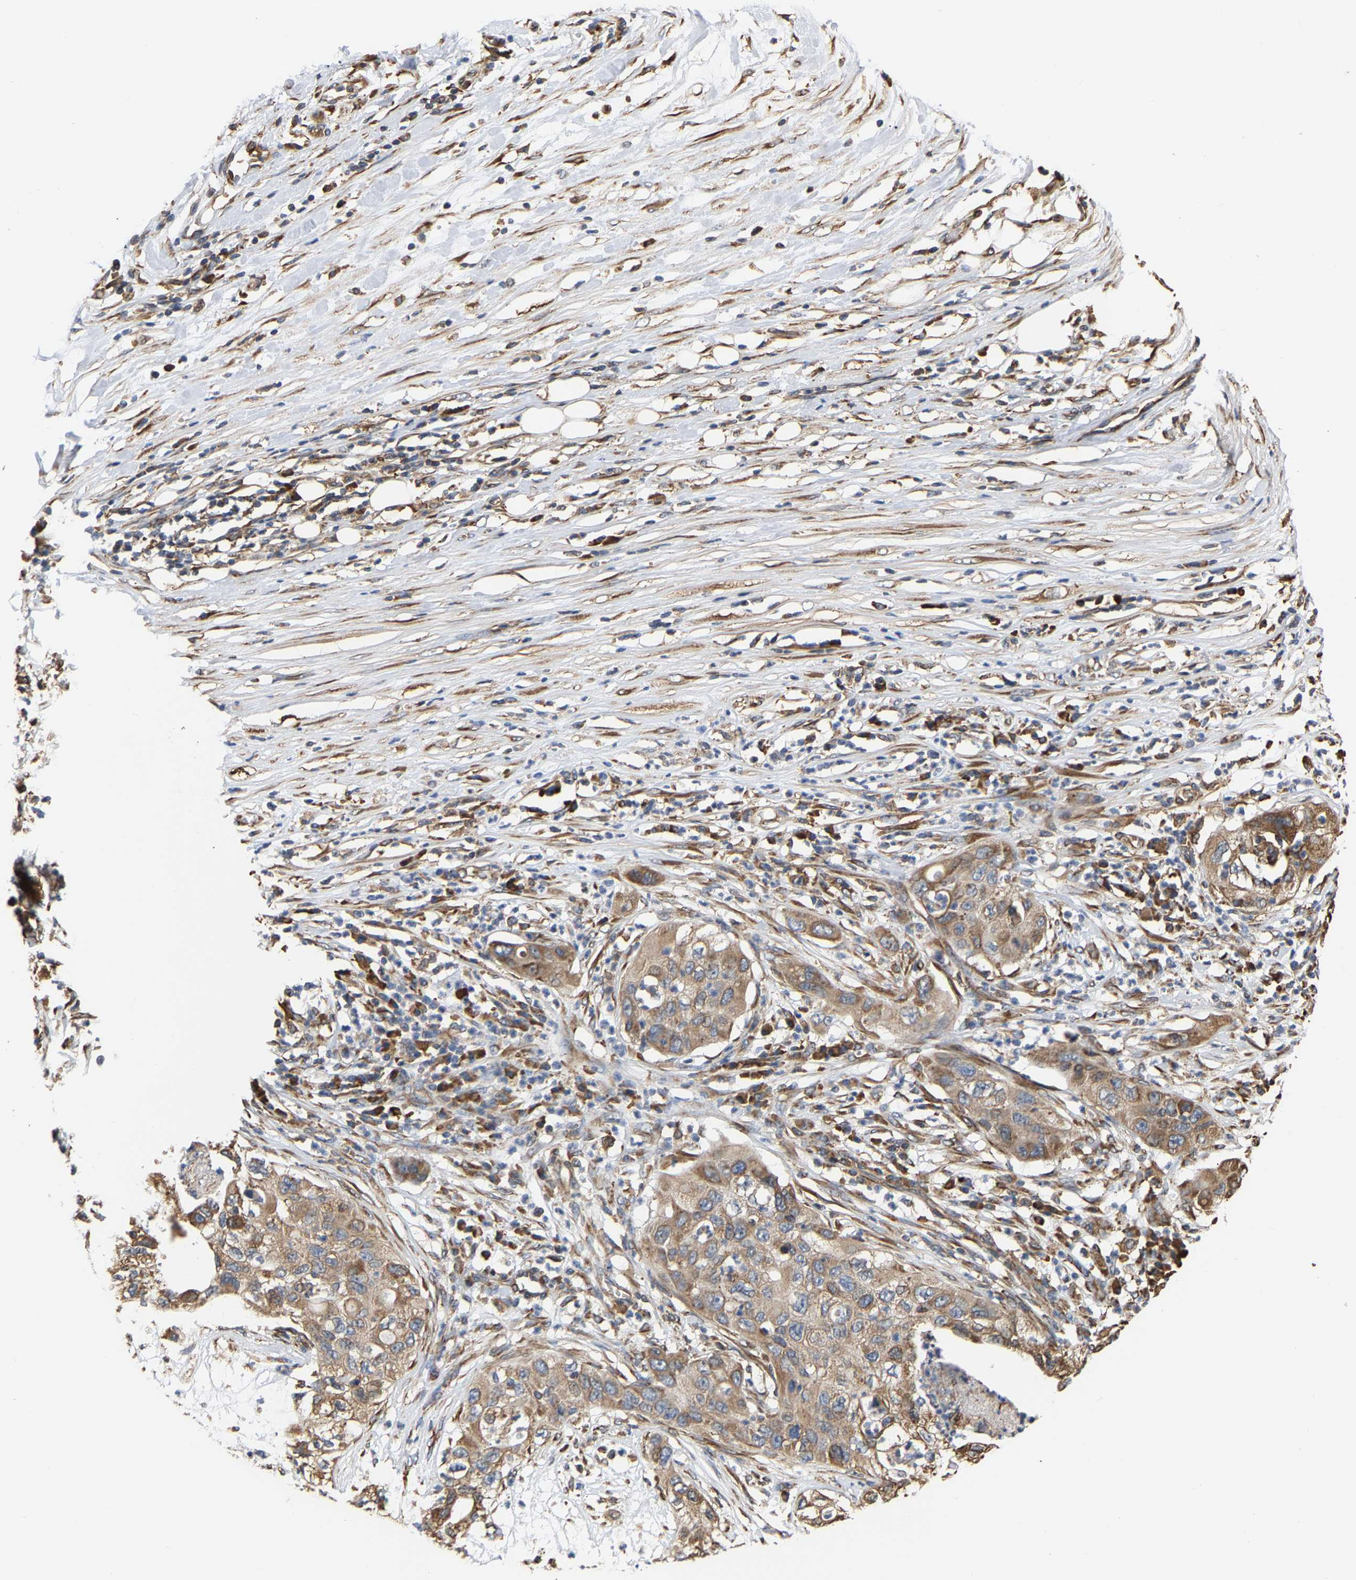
{"staining": {"intensity": "moderate", "quantity": ">75%", "location": "cytoplasmic/membranous"}, "tissue": "pancreatic cancer", "cell_type": "Tumor cells", "image_type": "cancer", "snomed": [{"axis": "morphology", "description": "Adenocarcinoma, NOS"}, {"axis": "topography", "description": "Pancreas"}], "caption": "High-magnification brightfield microscopy of pancreatic cancer (adenocarcinoma) stained with DAB (brown) and counterstained with hematoxylin (blue). tumor cells exhibit moderate cytoplasmic/membranous positivity is appreciated in approximately>75% of cells. (DAB IHC with brightfield microscopy, high magnification).", "gene": "ARAP1", "patient": {"sex": "female", "age": 78}}